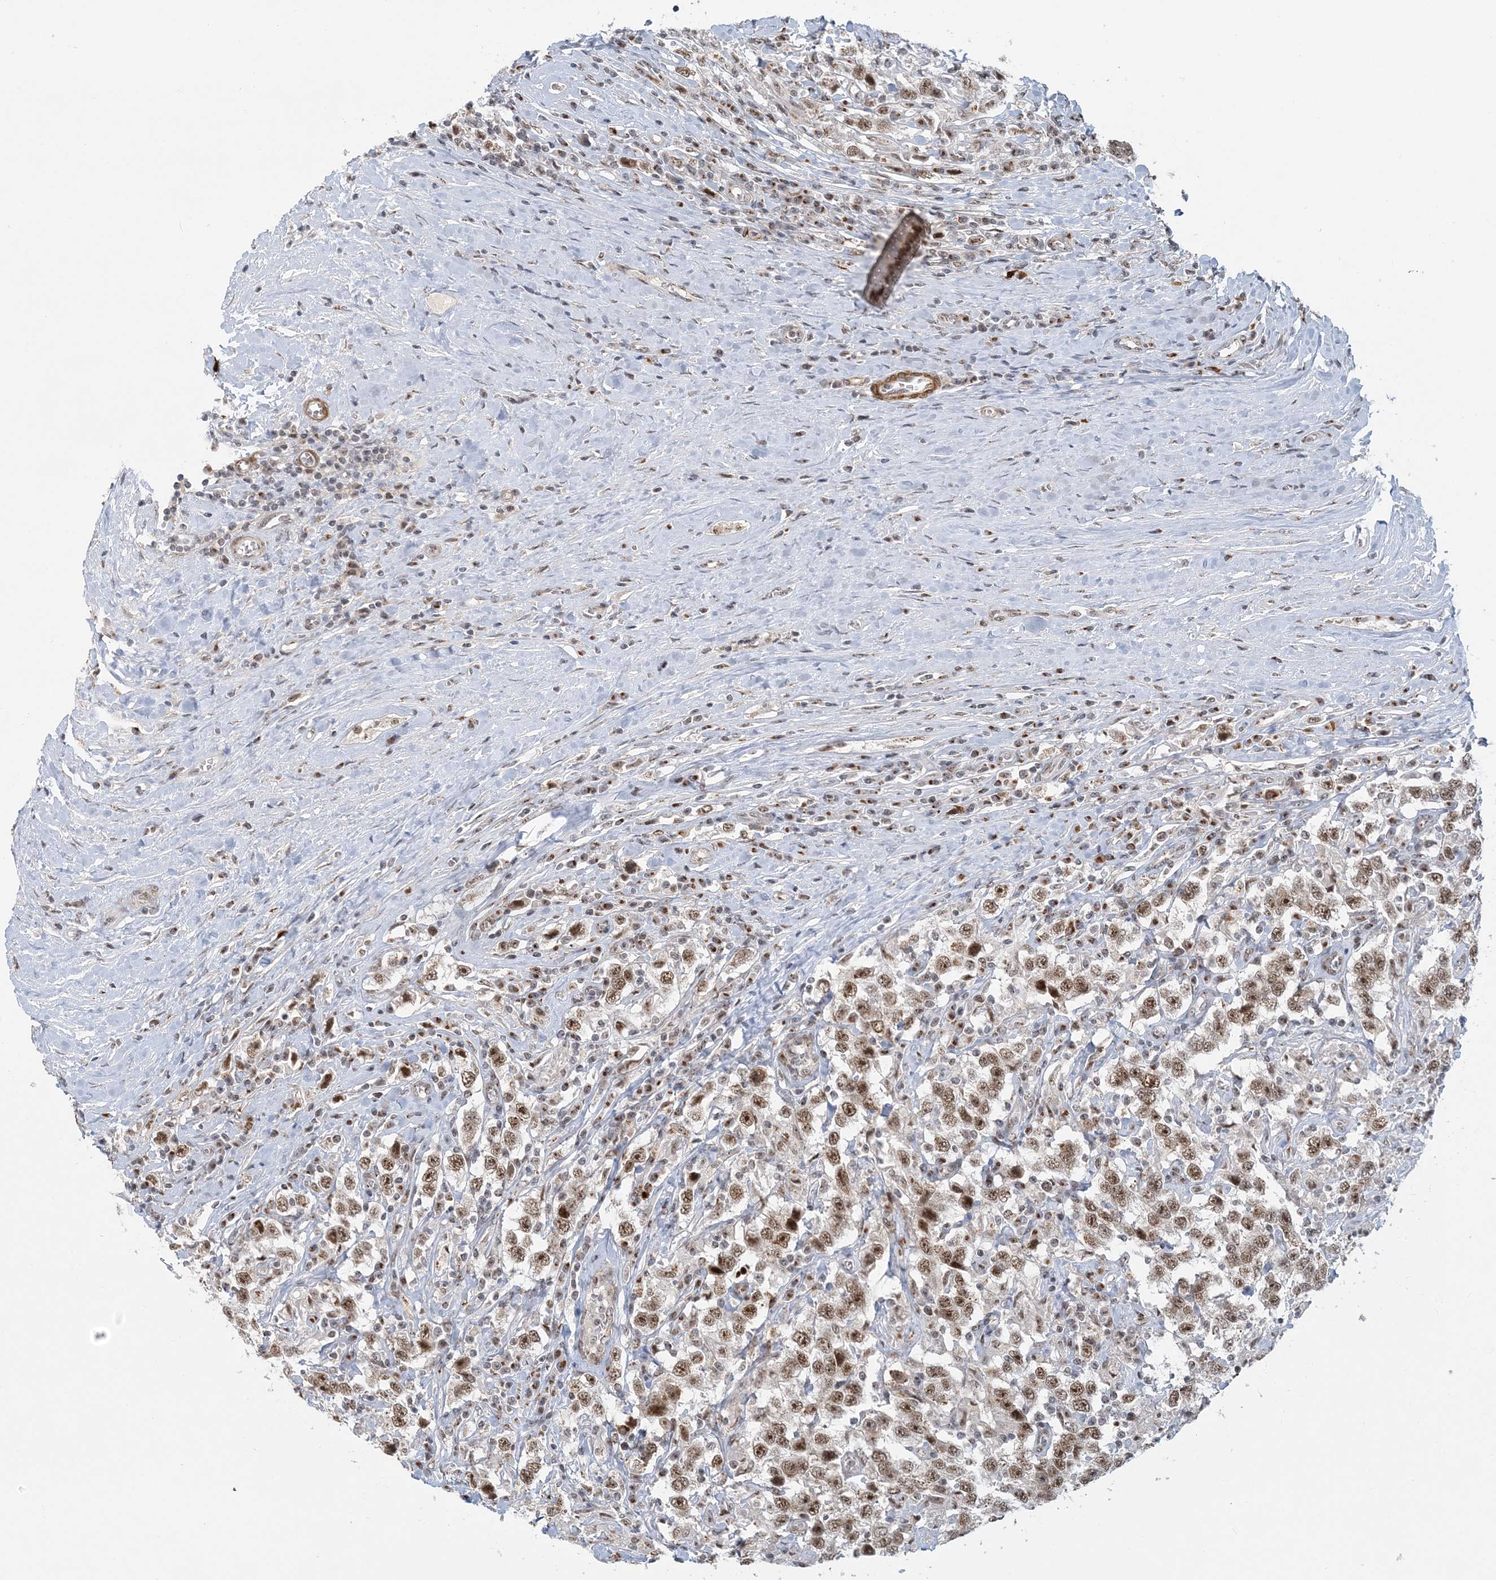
{"staining": {"intensity": "moderate", "quantity": ">75%", "location": "nuclear"}, "tissue": "testis cancer", "cell_type": "Tumor cells", "image_type": "cancer", "snomed": [{"axis": "morphology", "description": "Seminoma, NOS"}, {"axis": "topography", "description": "Testis"}], "caption": "IHC photomicrograph of human testis cancer (seminoma) stained for a protein (brown), which displays medium levels of moderate nuclear staining in about >75% of tumor cells.", "gene": "PLRG1", "patient": {"sex": "male", "age": 41}}